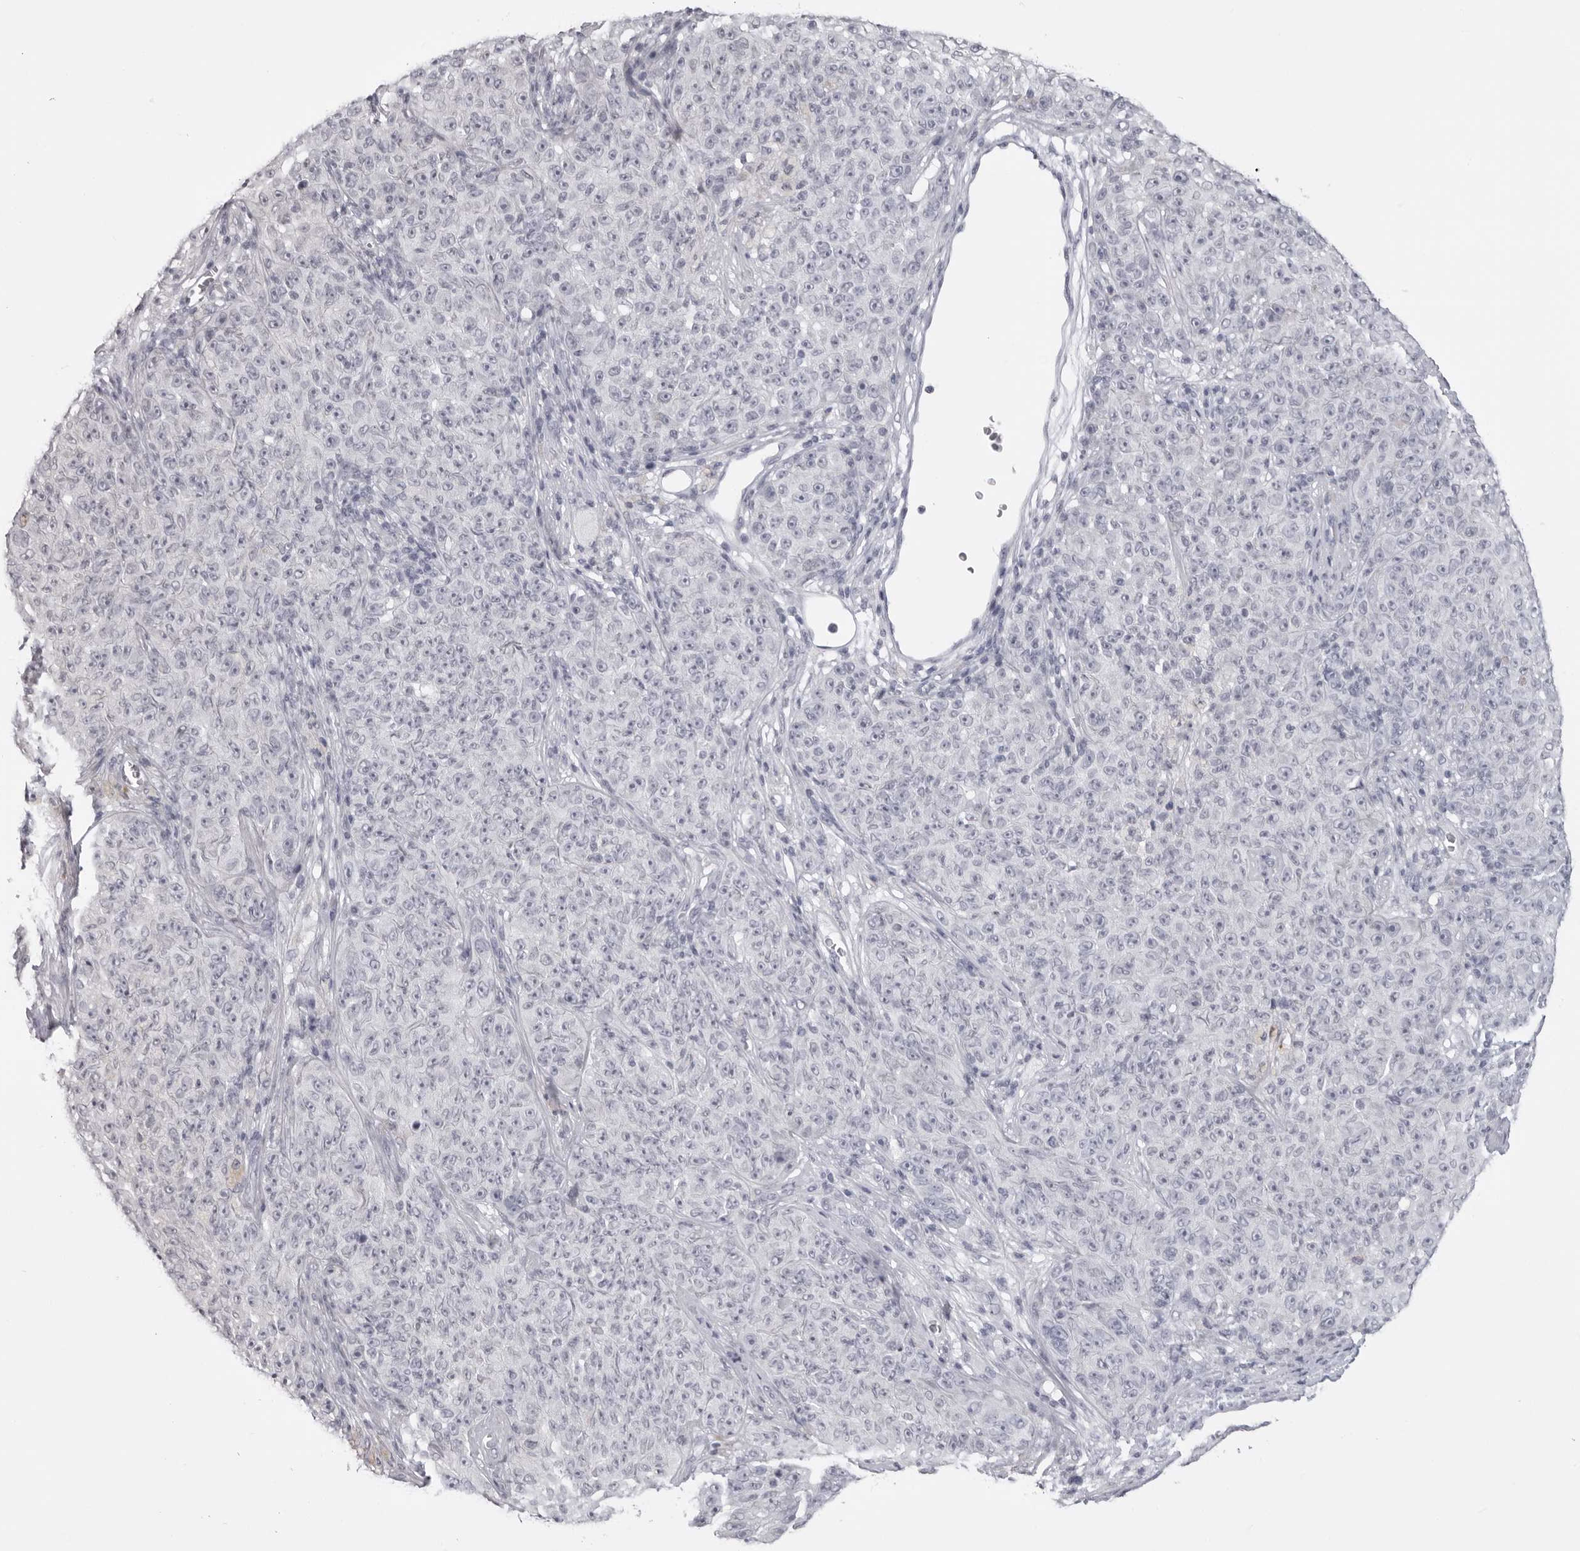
{"staining": {"intensity": "negative", "quantity": "none", "location": "none"}, "tissue": "melanoma", "cell_type": "Tumor cells", "image_type": "cancer", "snomed": [{"axis": "morphology", "description": "Malignant melanoma, NOS"}, {"axis": "topography", "description": "Skin"}], "caption": "Malignant melanoma was stained to show a protein in brown. There is no significant positivity in tumor cells. Brightfield microscopy of IHC stained with DAB (3,3'-diaminobenzidine) (brown) and hematoxylin (blue), captured at high magnification.", "gene": "DNALI1", "patient": {"sex": "female", "age": 82}}